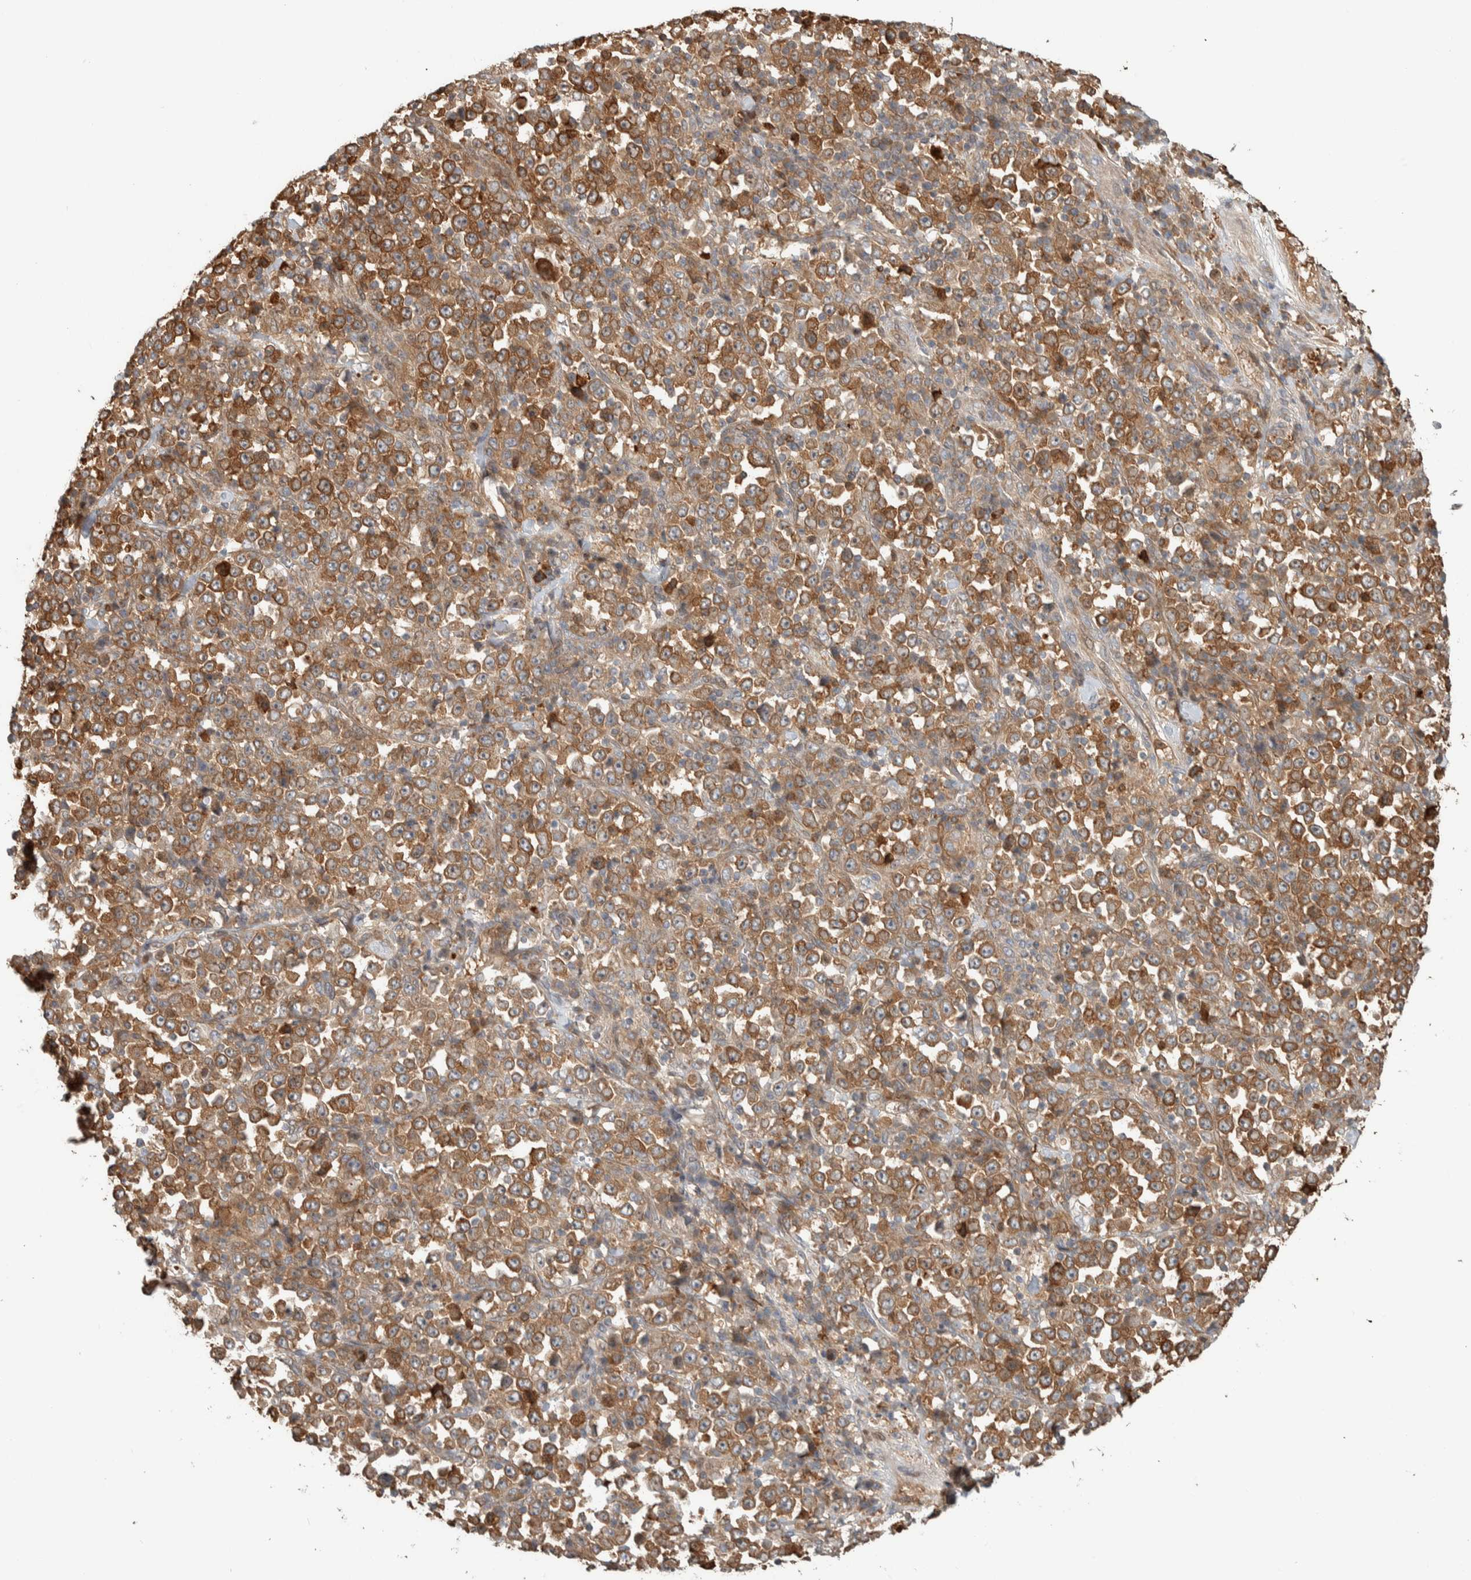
{"staining": {"intensity": "moderate", "quantity": ">75%", "location": "cytoplasmic/membranous"}, "tissue": "stomach cancer", "cell_type": "Tumor cells", "image_type": "cancer", "snomed": [{"axis": "morphology", "description": "Normal tissue, NOS"}, {"axis": "morphology", "description": "Adenocarcinoma, NOS"}, {"axis": "topography", "description": "Stomach, upper"}, {"axis": "topography", "description": "Stomach"}], "caption": "Moderate cytoplasmic/membranous positivity for a protein is appreciated in about >75% of tumor cells of stomach cancer (adenocarcinoma) using IHC.", "gene": "CNTROB", "patient": {"sex": "male", "age": 59}}